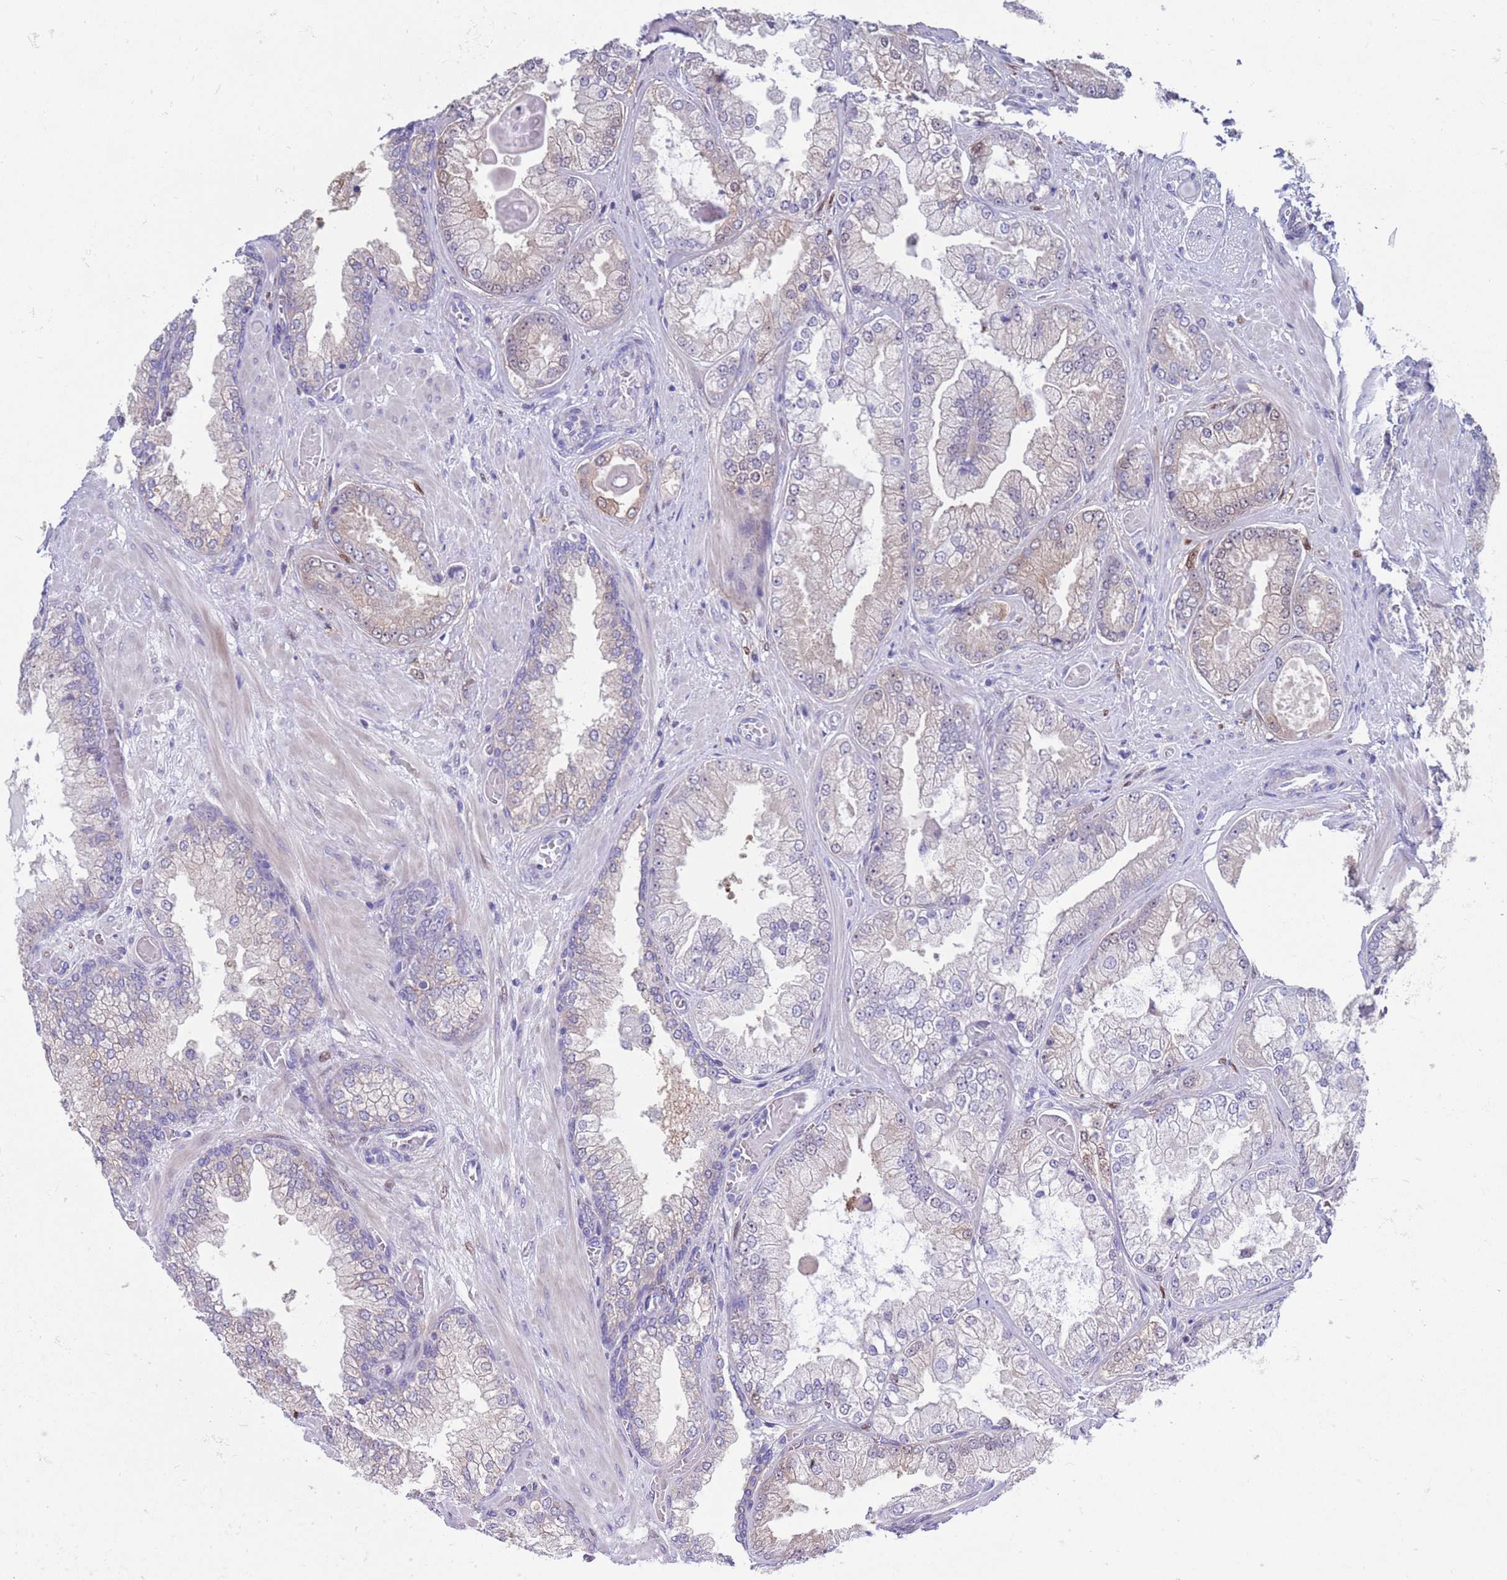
{"staining": {"intensity": "moderate", "quantity": "<25%", "location": "cytoplasmic/membranous,nuclear"}, "tissue": "prostate cancer", "cell_type": "Tumor cells", "image_type": "cancer", "snomed": [{"axis": "morphology", "description": "Adenocarcinoma, Low grade"}, {"axis": "topography", "description": "Prostate"}], "caption": "High-power microscopy captured an immunohistochemistry image of low-grade adenocarcinoma (prostate), revealing moderate cytoplasmic/membranous and nuclear expression in approximately <25% of tumor cells.", "gene": "KLHL29", "patient": {"sex": "male", "age": 57}}